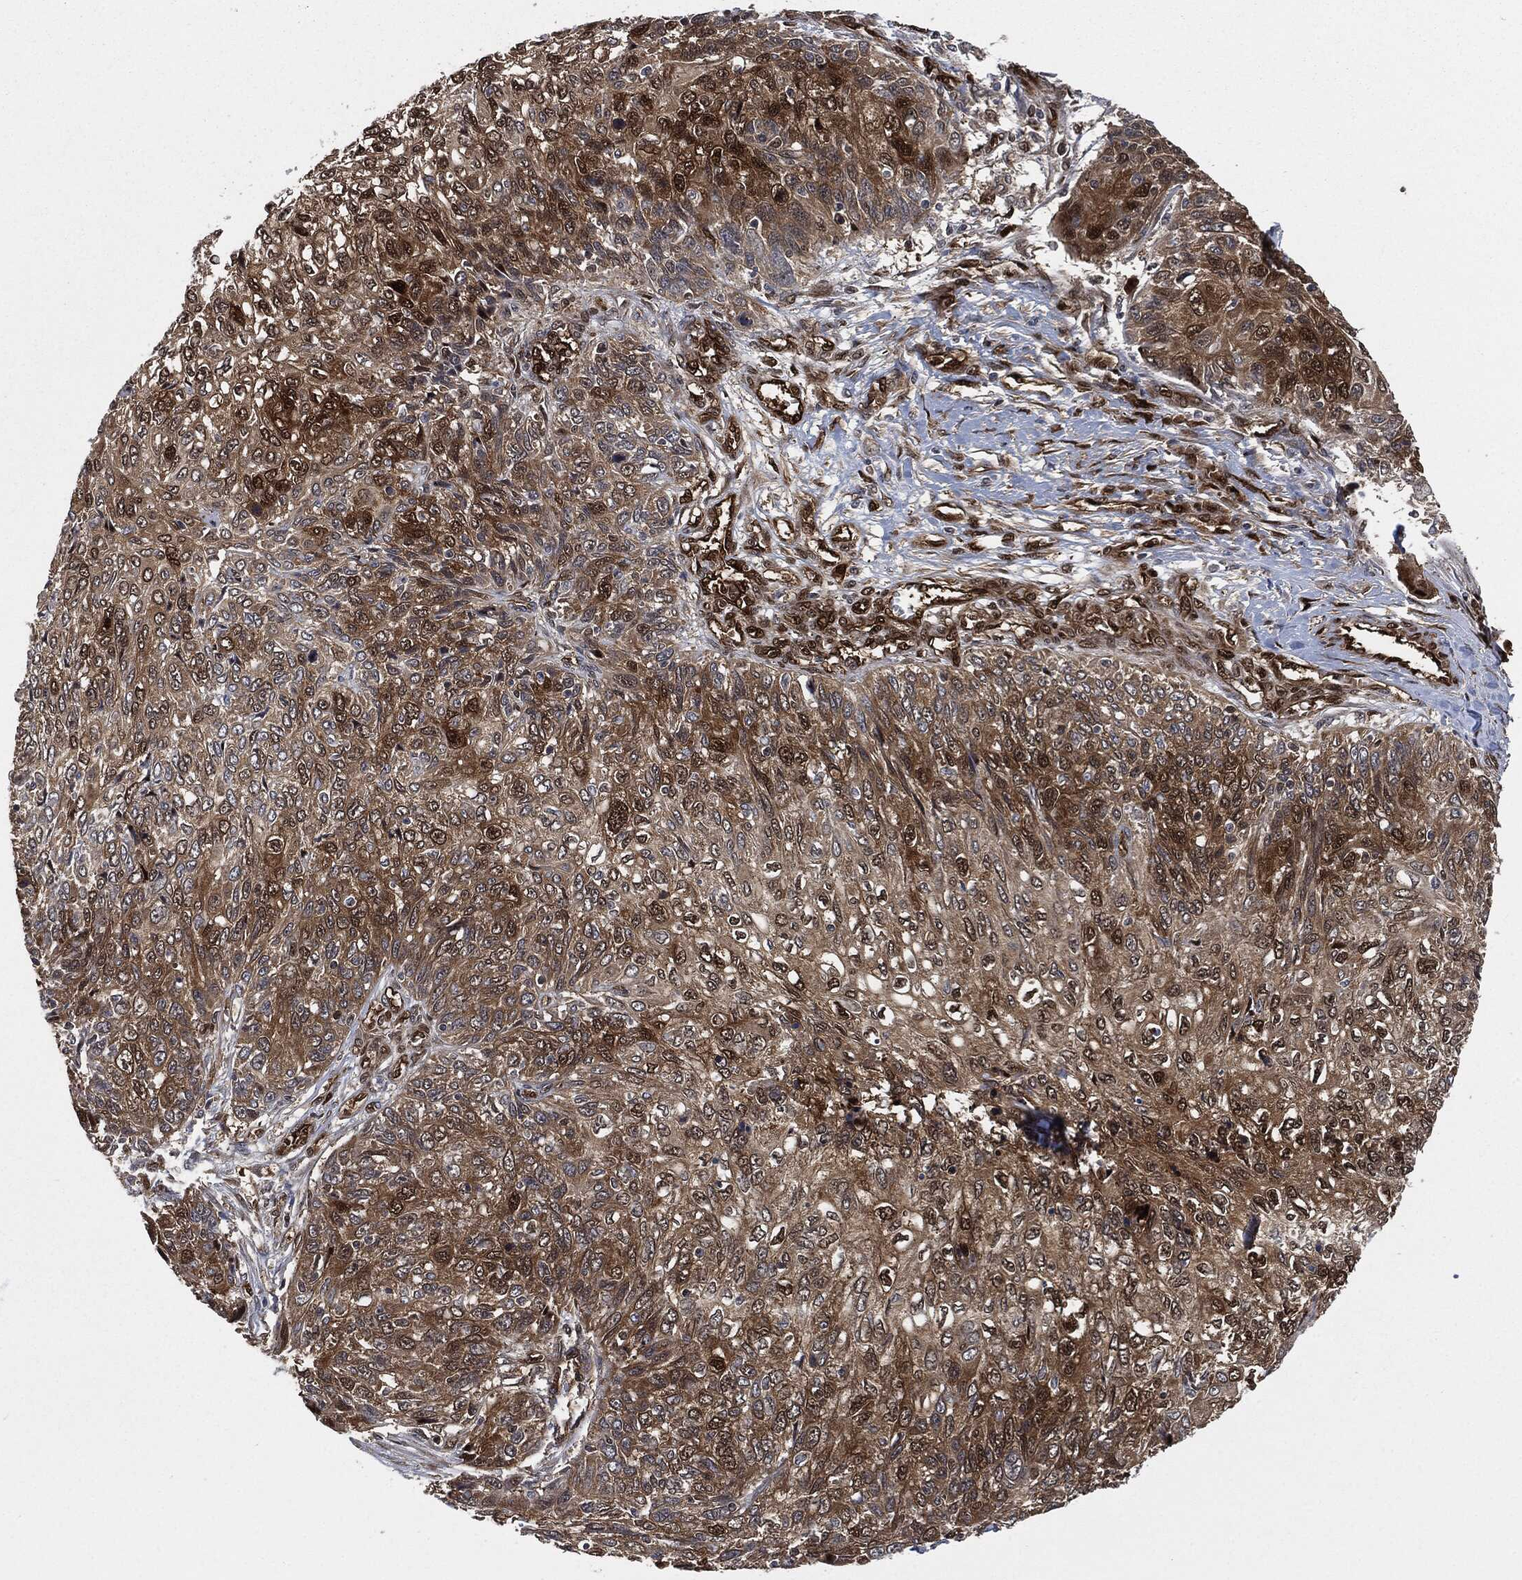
{"staining": {"intensity": "strong", "quantity": "<25%", "location": "cytoplasmic/membranous,nuclear"}, "tissue": "skin cancer", "cell_type": "Tumor cells", "image_type": "cancer", "snomed": [{"axis": "morphology", "description": "Squamous cell carcinoma, NOS"}, {"axis": "topography", "description": "Skin"}], "caption": "This is an image of immunohistochemistry staining of skin cancer (squamous cell carcinoma), which shows strong positivity in the cytoplasmic/membranous and nuclear of tumor cells.", "gene": "DCTN1", "patient": {"sex": "male", "age": 92}}